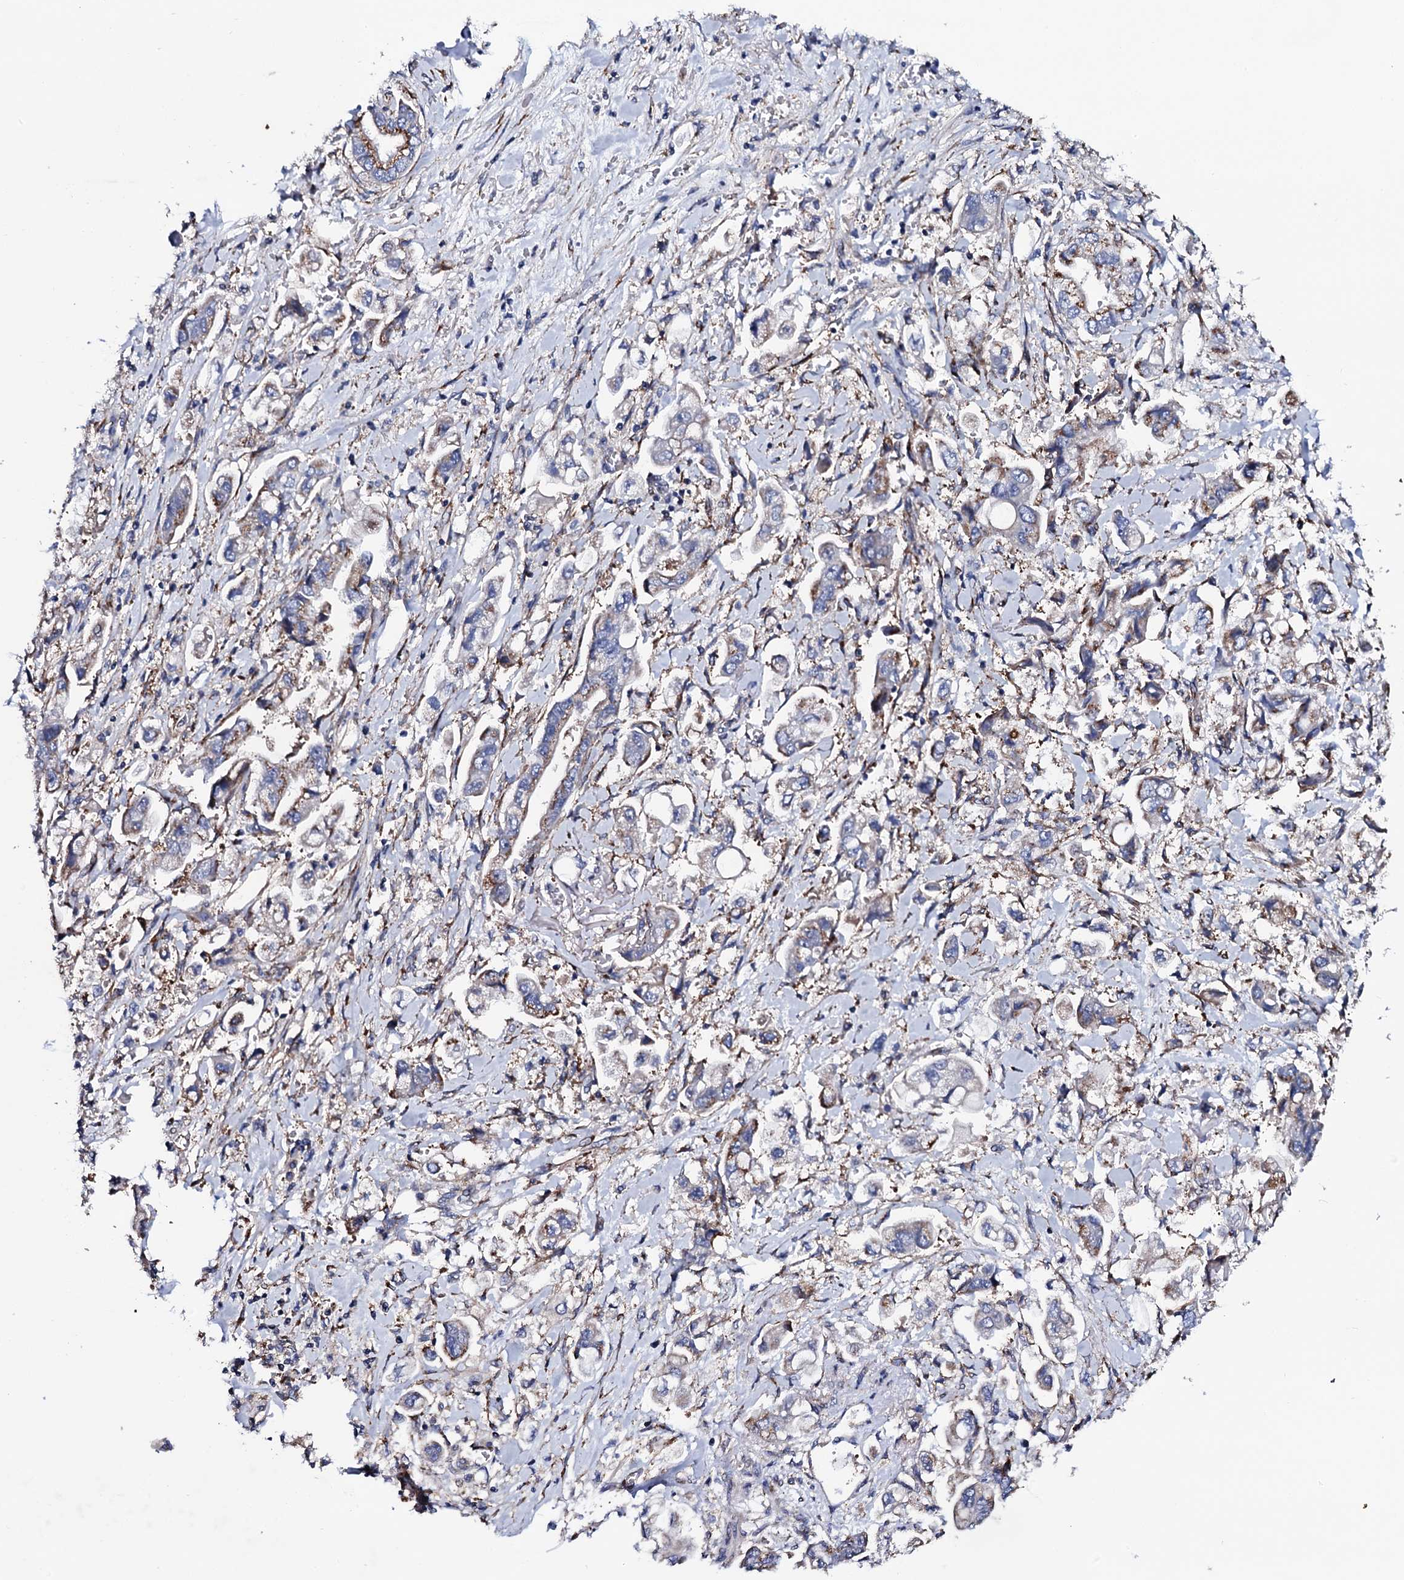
{"staining": {"intensity": "weak", "quantity": "<25%", "location": "cytoplasmic/membranous"}, "tissue": "stomach cancer", "cell_type": "Tumor cells", "image_type": "cancer", "snomed": [{"axis": "morphology", "description": "Adenocarcinoma, NOS"}, {"axis": "topography", "description": "Stomach"}], "caption": "The photomicrograph exhibits no significant positivity in tumor cells of stomach adenocarcinoma. (DAB (3,3'-diaminobenzidine) immunohistochemistry (IHC) visualized using brightfield microscopy, high magnification).", "gene": "PLET1", "patient": {"sex": "male", "age": 62}}